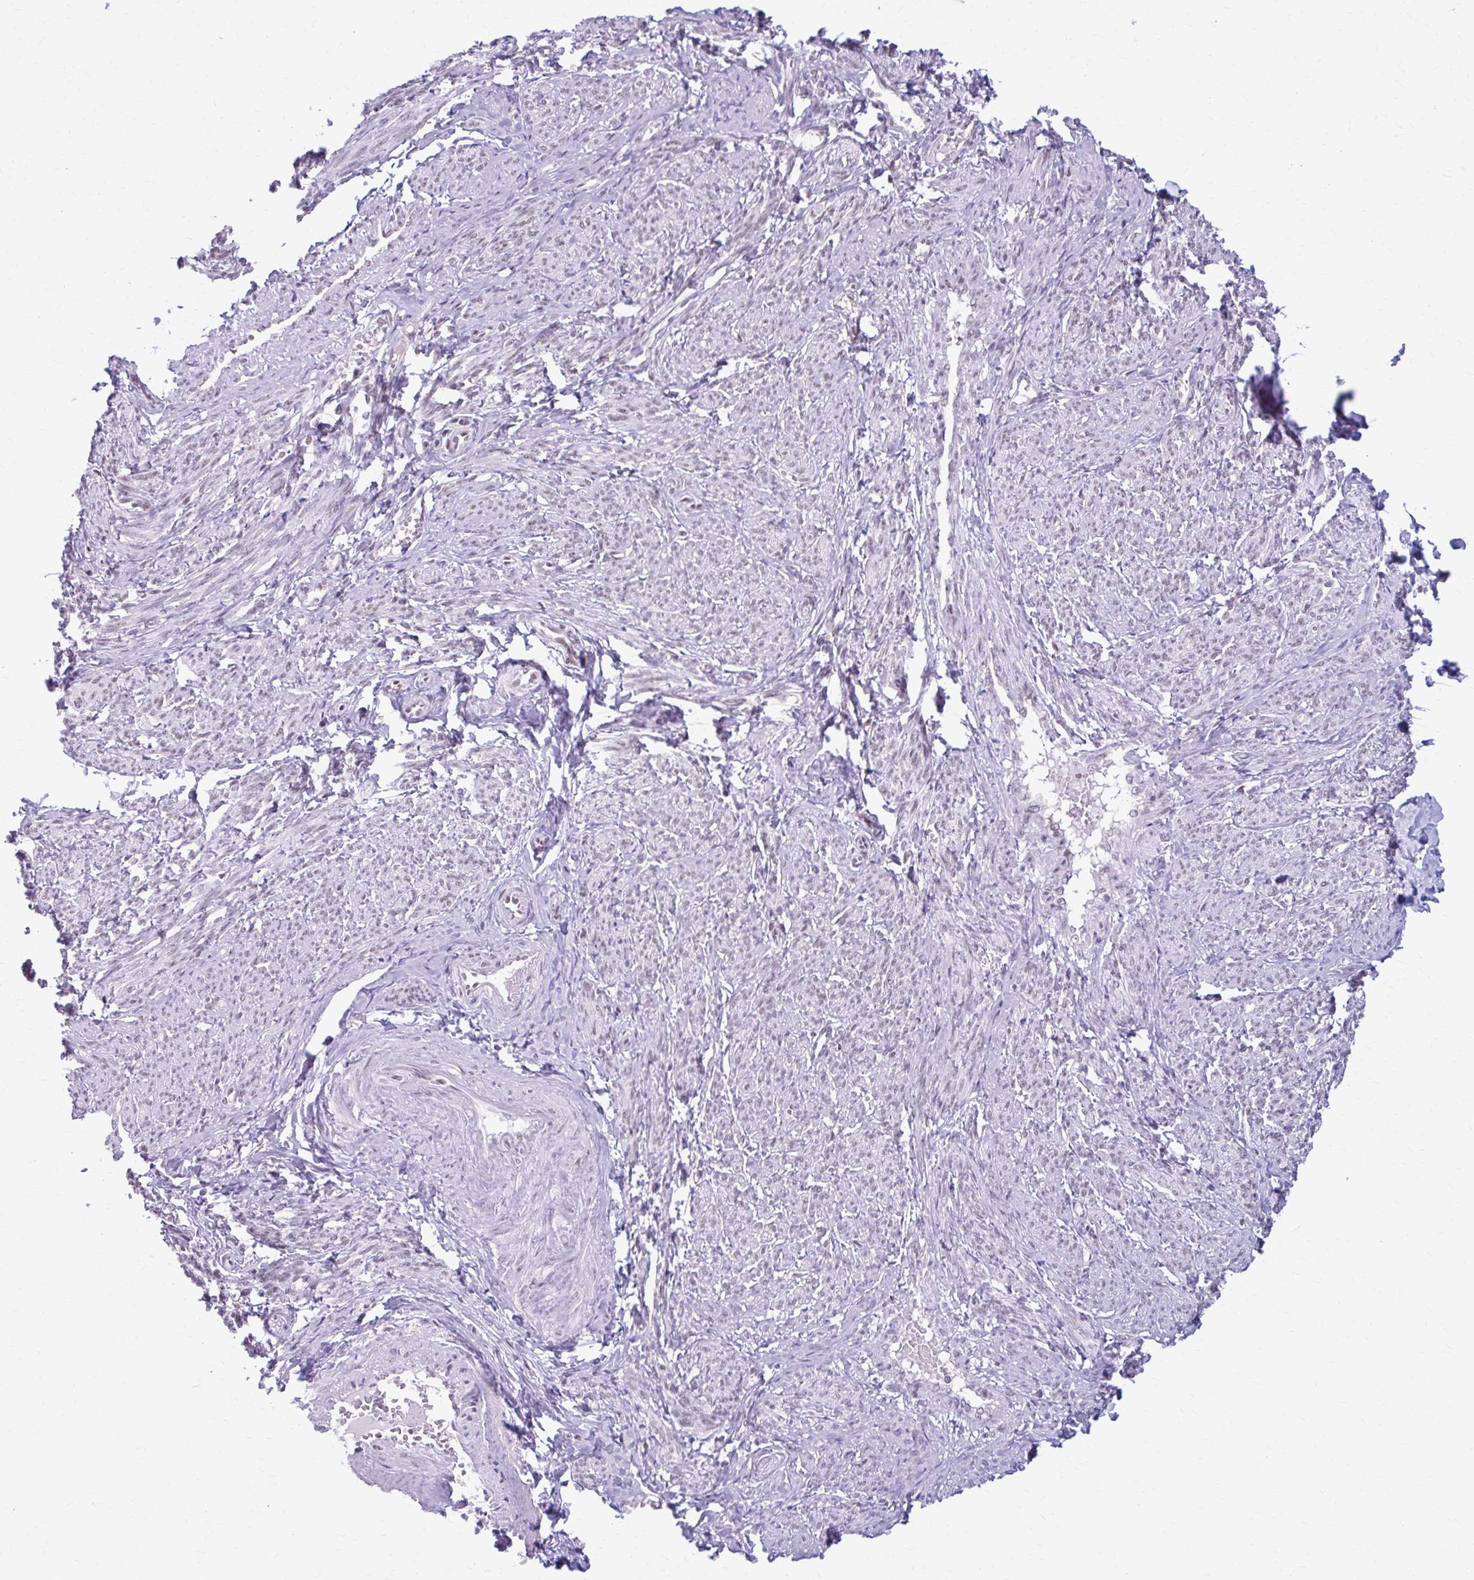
{"staining": {"intensity": "moderate", "quantity": "25%-75%", "location": "nuclear"}, "tissue": "smooth muscle", "cell_type": "Smooth muscle cells", "image_type": "normal", "snomed": [{"axis": "morphology", "description": "Normal tissue, NOS"}, {"axis": "topography", "description": "Smooth muscle"}], "caption": "The immunohistochemical stain labels moderate nuclear expression in smooth muscle cells of normal smooth muscle. Using DAB (brown) and hematoxylin (blue) stains, captured at high magnification using brightfield microscopy.", "gene": "PABIR1", "patient": {"sex": "female", "age": 65}}